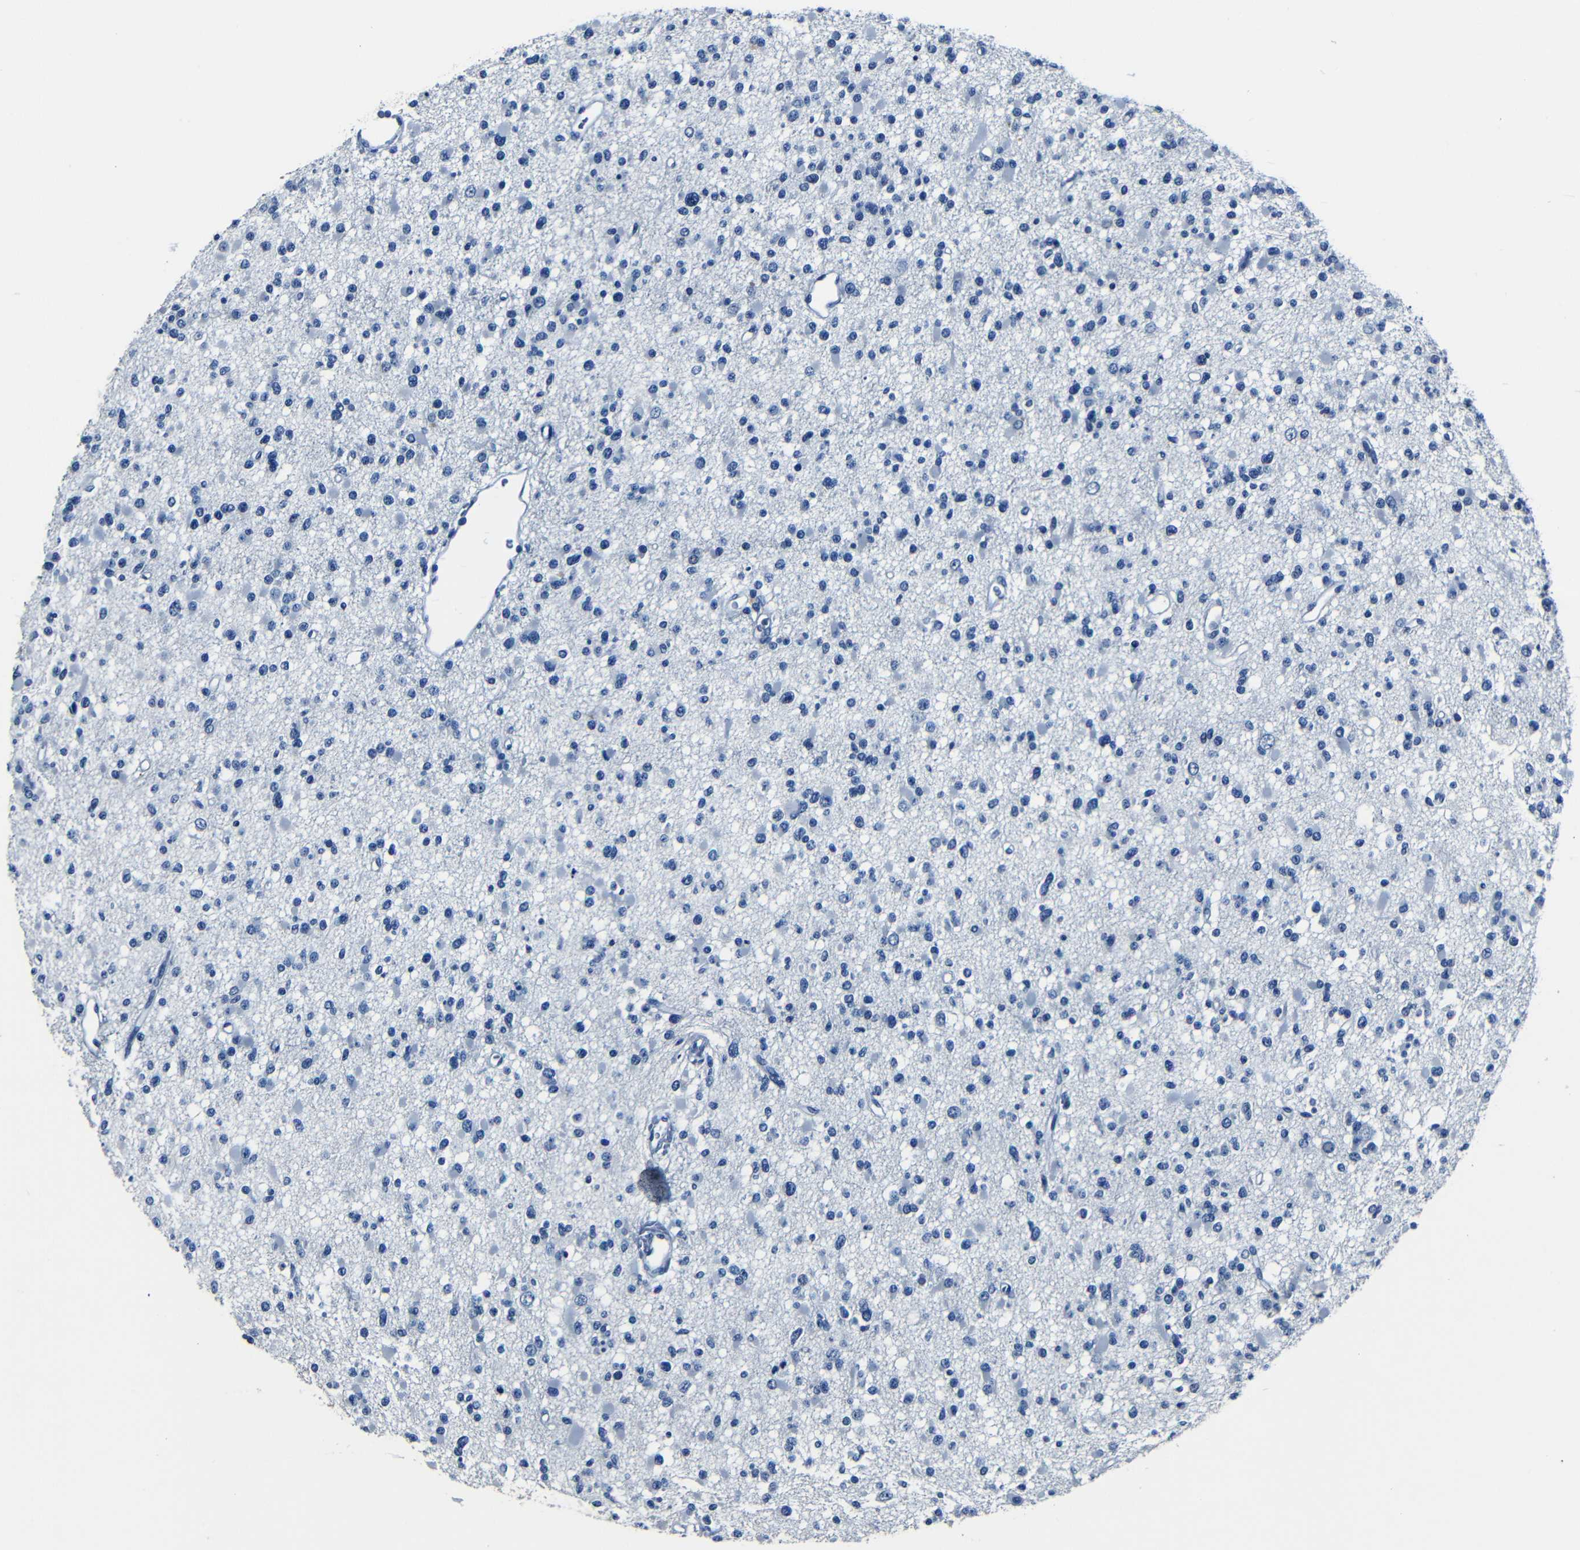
{"staining": {"intensity": "negative", "quantity": "none", "location": "none"}, "tissue": "glioma", "cell_type": "Tumor cells", "image_type": "cancer", "snomed": [{"axis": "morphology", "description": "Glioma, malignant, Low grade"}, {"axis": "topography", "description": "Brain"}], "caption": "The image demonstrates no staining of tumor cells in malignant glioma (low-grade). (DAB IHC visualized using brightfield microscopy, high magnification).", "gene": "NCMAP", "patient": {"sex": "female", "age": 22}}